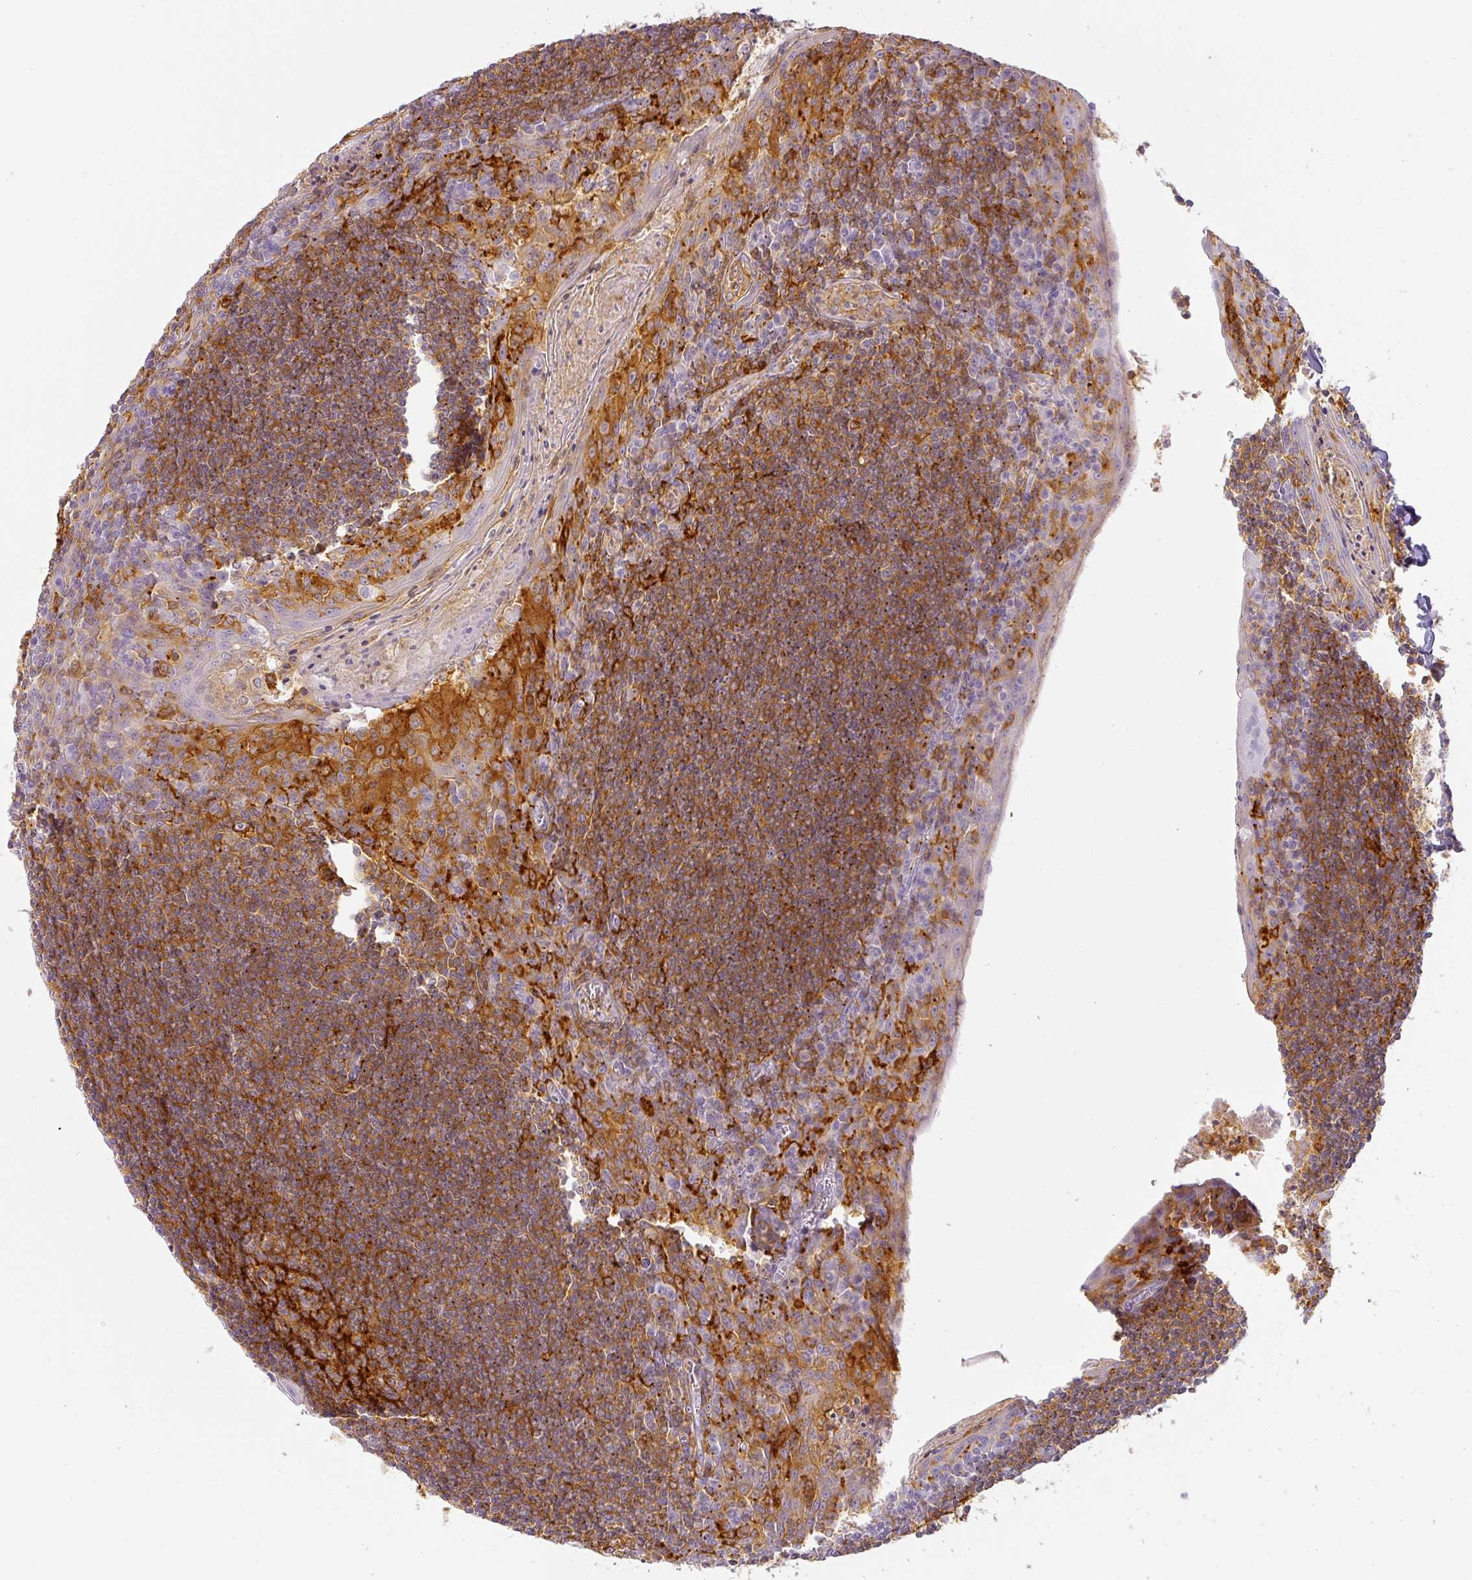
{"staining": {"intensity": "strong", "quantity": "25%-75%", "location": "cytoplasmic/membranous"}, "tissue": "tonsil", "cell_type": "Germinal center cells", "image_type": "normal", "snomed": [{"axis": "morphology", "description": "Normal tissue, NOS"}, {"axis": "topography", "description": "Tonsil"}], "caption": "Immunohistochemistry (DAB (3,3'-diaminobenzidine)) staining of unremarkable human tonsil displays strong cytoplasmic/membranous protein positivity in about 25%-75% of germinal center cells.", "gene": "TMEM42", "patient": {"sex": "male", "age": 27}}